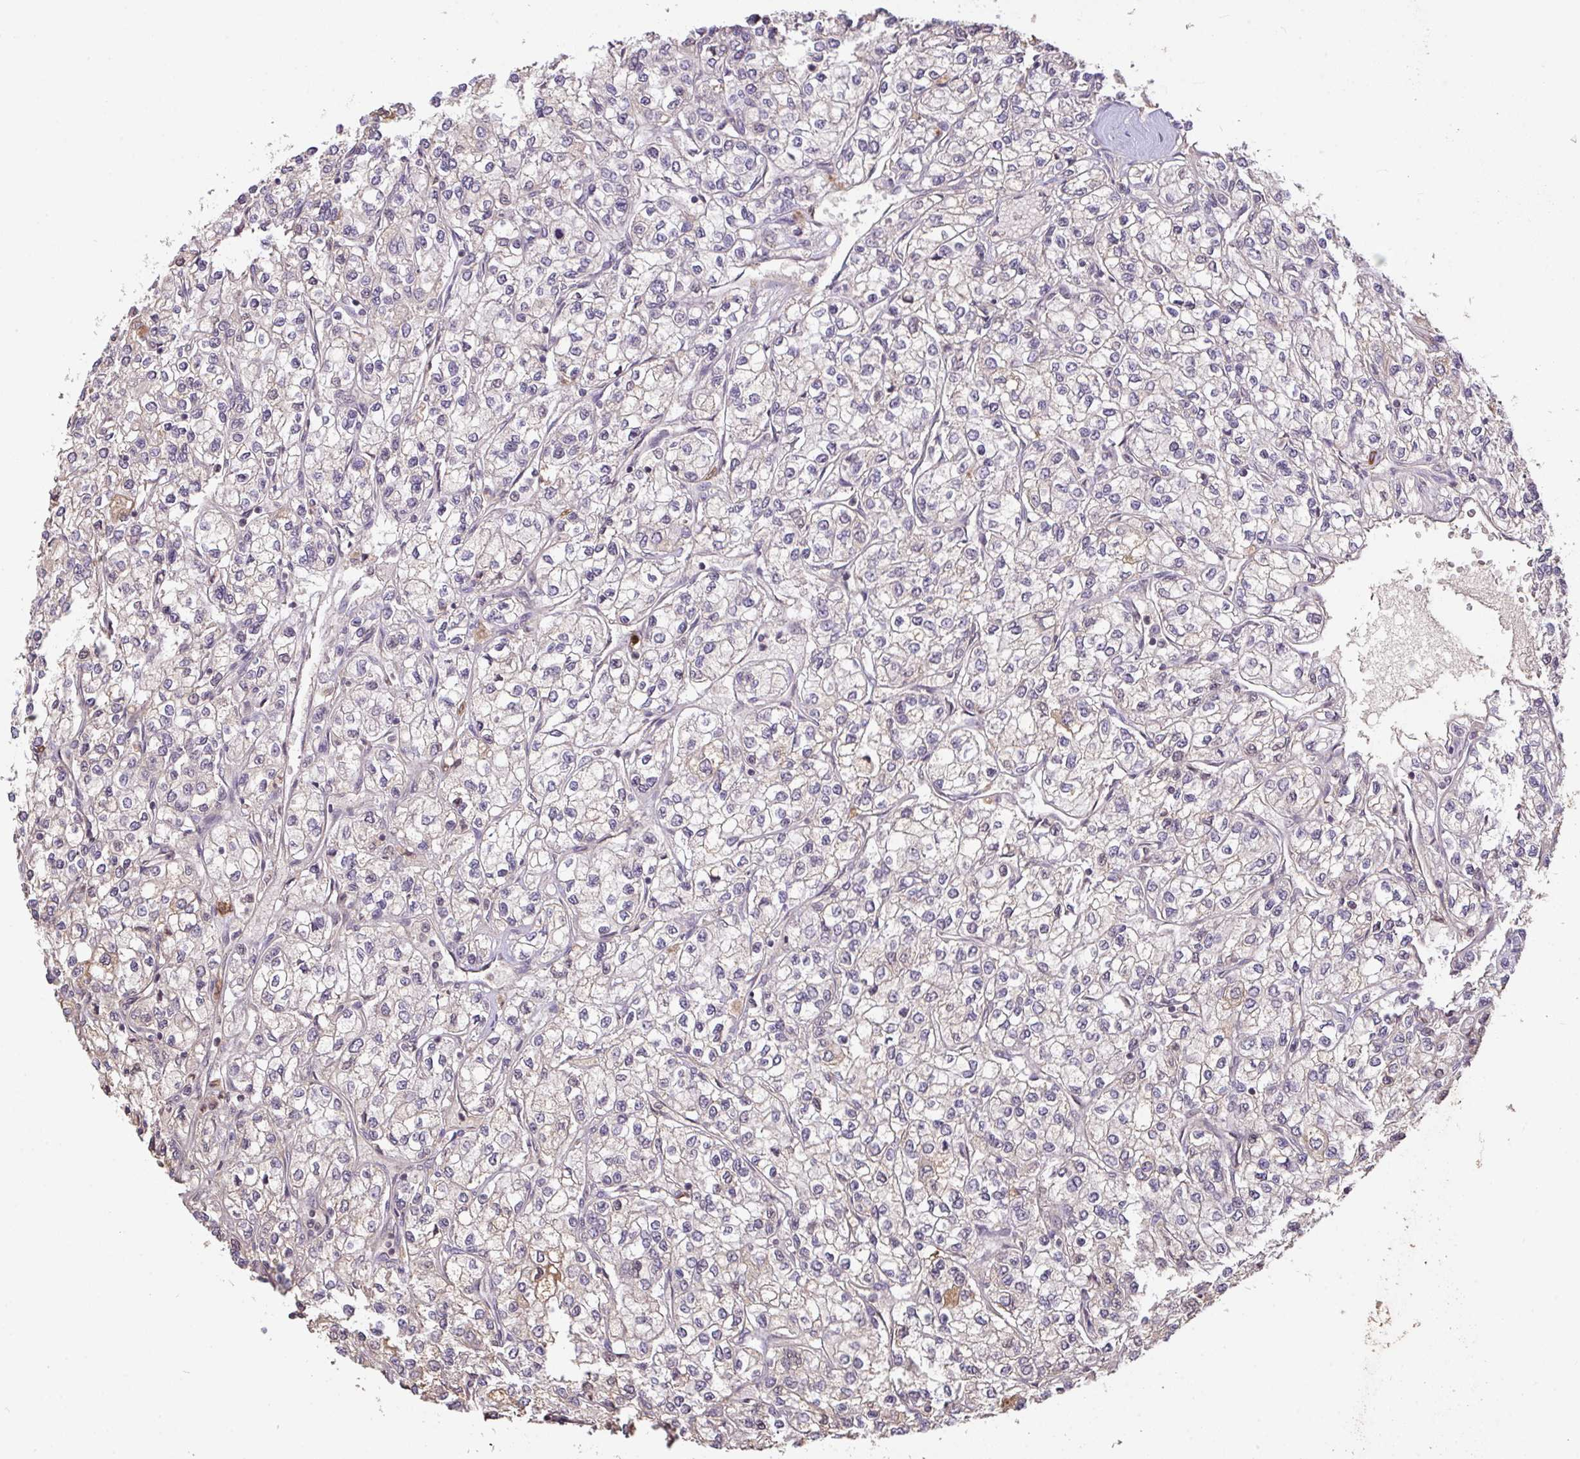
{"staining": {"intensity": "negative", "quantity": "none", "location": "none"}, "tissue": "renal cancer", "cell_type": "Tumor cells", "image_type": "cancer", "snomed": [{"axis": "morphology", "description": "Adenocarcinoma, NOS"}, {"axis": "topography", "description": "Kidney"}], "caption": "A high-resolution histopathology image shows immunohistochemistry (IHC) staining of adenocarcinoma (renal), which displays no significant expression in tumor cells. The staining is performed using DAB brown chromogen with nuclei counter-stained in using hematoxylin.", "gene": "FCER1A", "patient": {"sex": "male", "age": 80}}